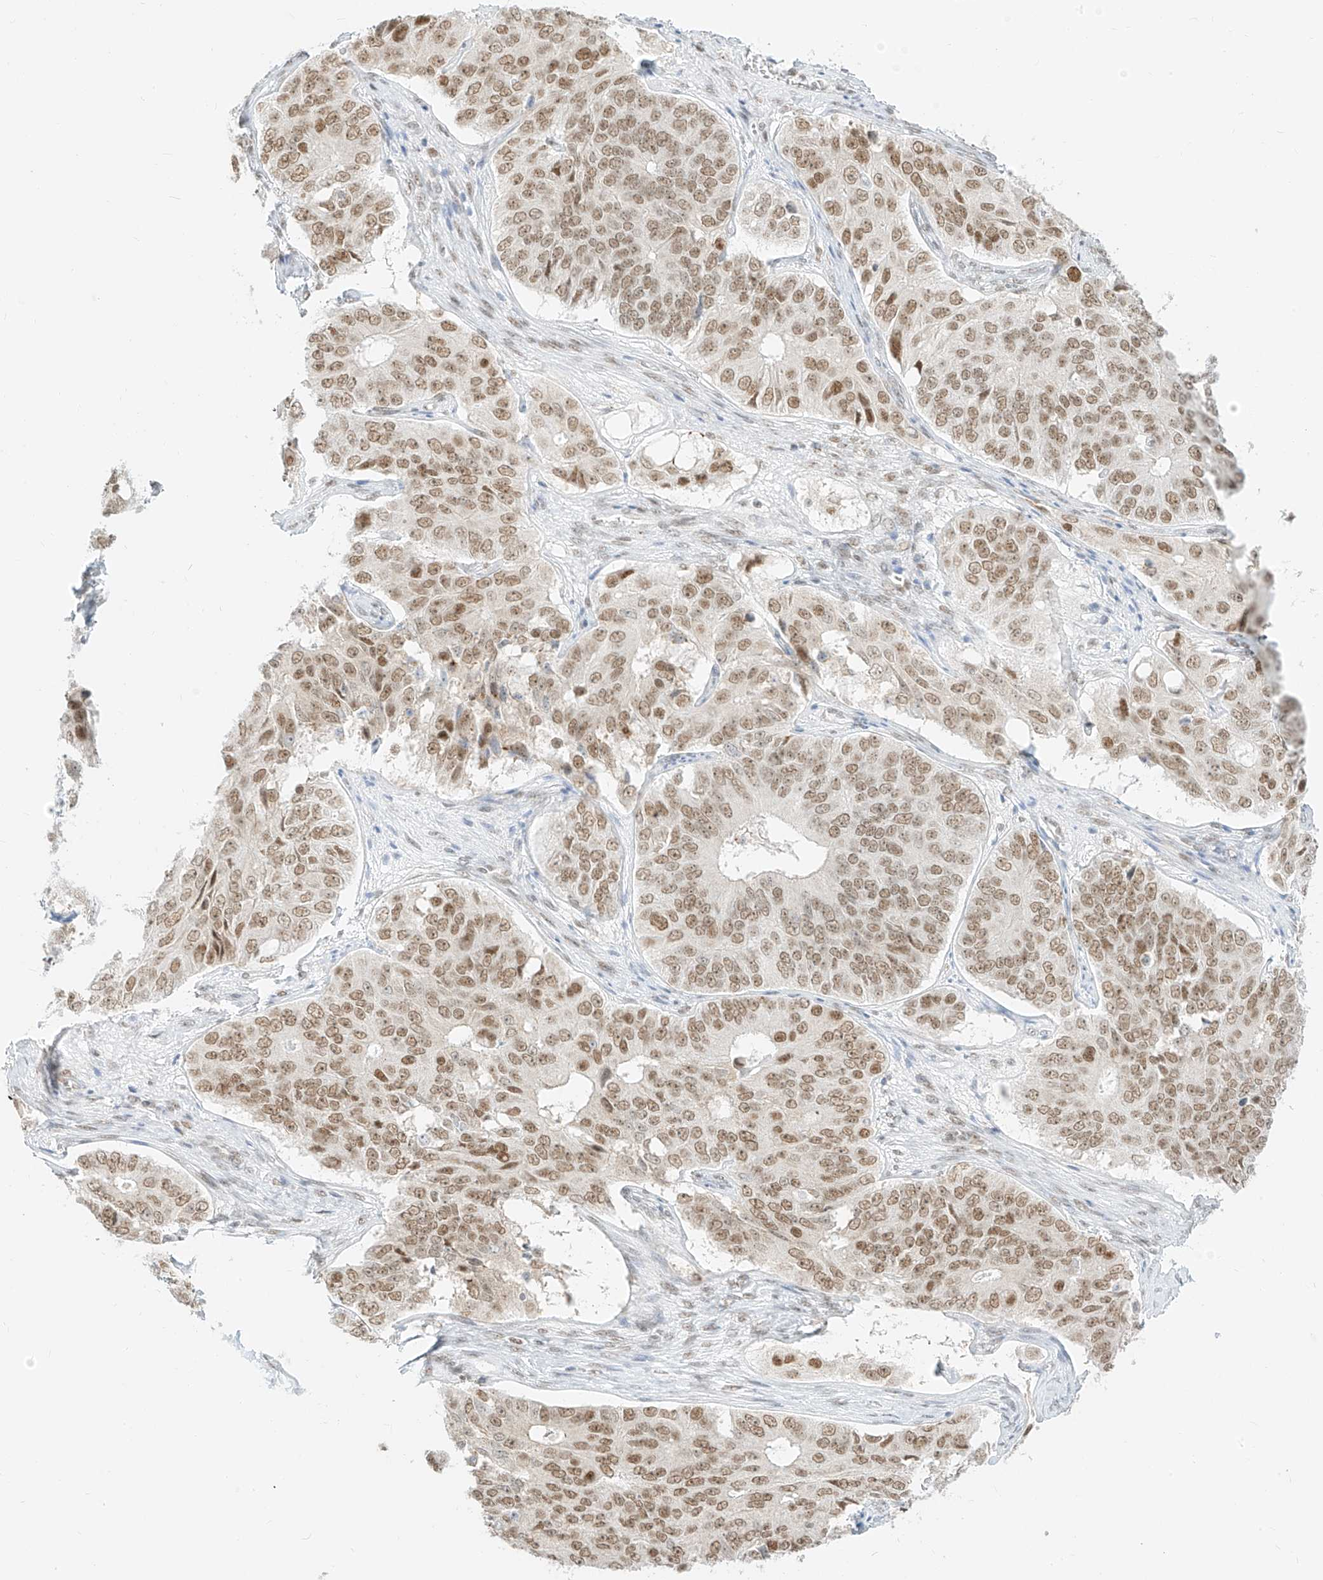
{"staining": {"intensity": "moderate", "quantity": ">75%", "location": "nuclear"}, "tissue": "ovarian cancer", "cell_type": "Tumor cells", "image_type": "cancer", "snomed": [{"axis": "morphology", "description": "Carcinoma, endometroid"}, {"axis": "topography", "description": "Ovary"}], "caption": "Immunohistochemistry (IHC) micrograph of neoplastic tissue: human ovarian cancer (endometroid carcinoma) stained using immunohistochemistry demonstrates medium levels of moderate protein expression localized specifically in the nuclear of tumor cells, appearing as a nuclear brown color.", "gene": "SUPT5H", "patient": {"sex": "female", "age": 51}}